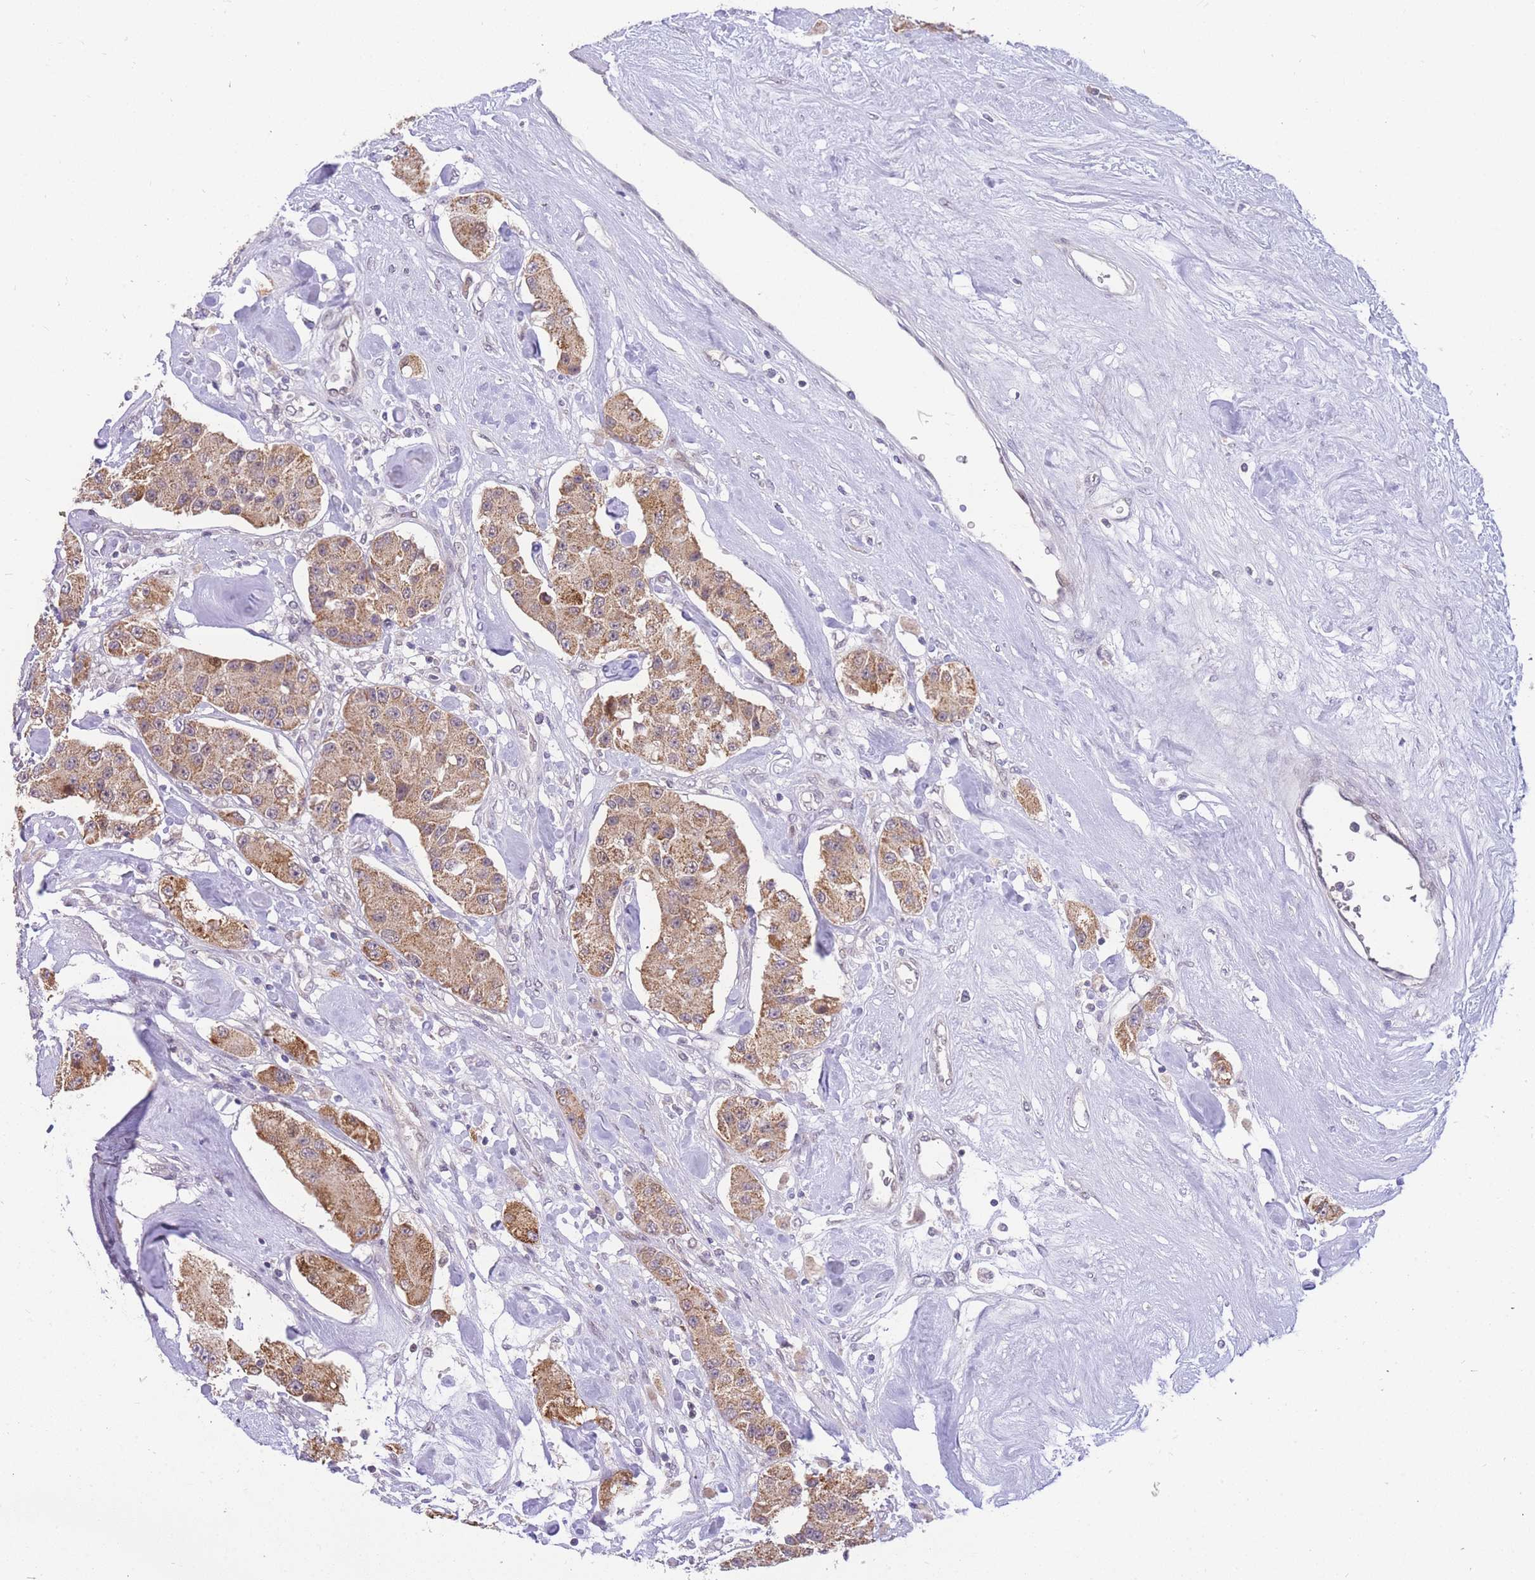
{"staining": {"intensity": "moderate", "quantity": ">75%", "location": "cytoplasmic/membranous"}, "tissue": "carcinoid", "cell_type": "Tumor cells", "image_type": "cancer", "snomed": [{"axis": "morphology", "description": "Carcinoid, malignant, NOS"}, {"axis": "topography", "description": "Pancreas"}], "caption": "Immunohistochemistry (IHC) histopathology image of neoplastic tissue: human malignant carcinoid stained using immunohistochemistry shows medium levels of moderate protein expression localized specifically in the cytoplasmic/membranous of tumor cells, appearing as a cytoplasmic/membranous brown color.", "gene": "PUS10", "patient": {"sex": "male", "age": 41}}